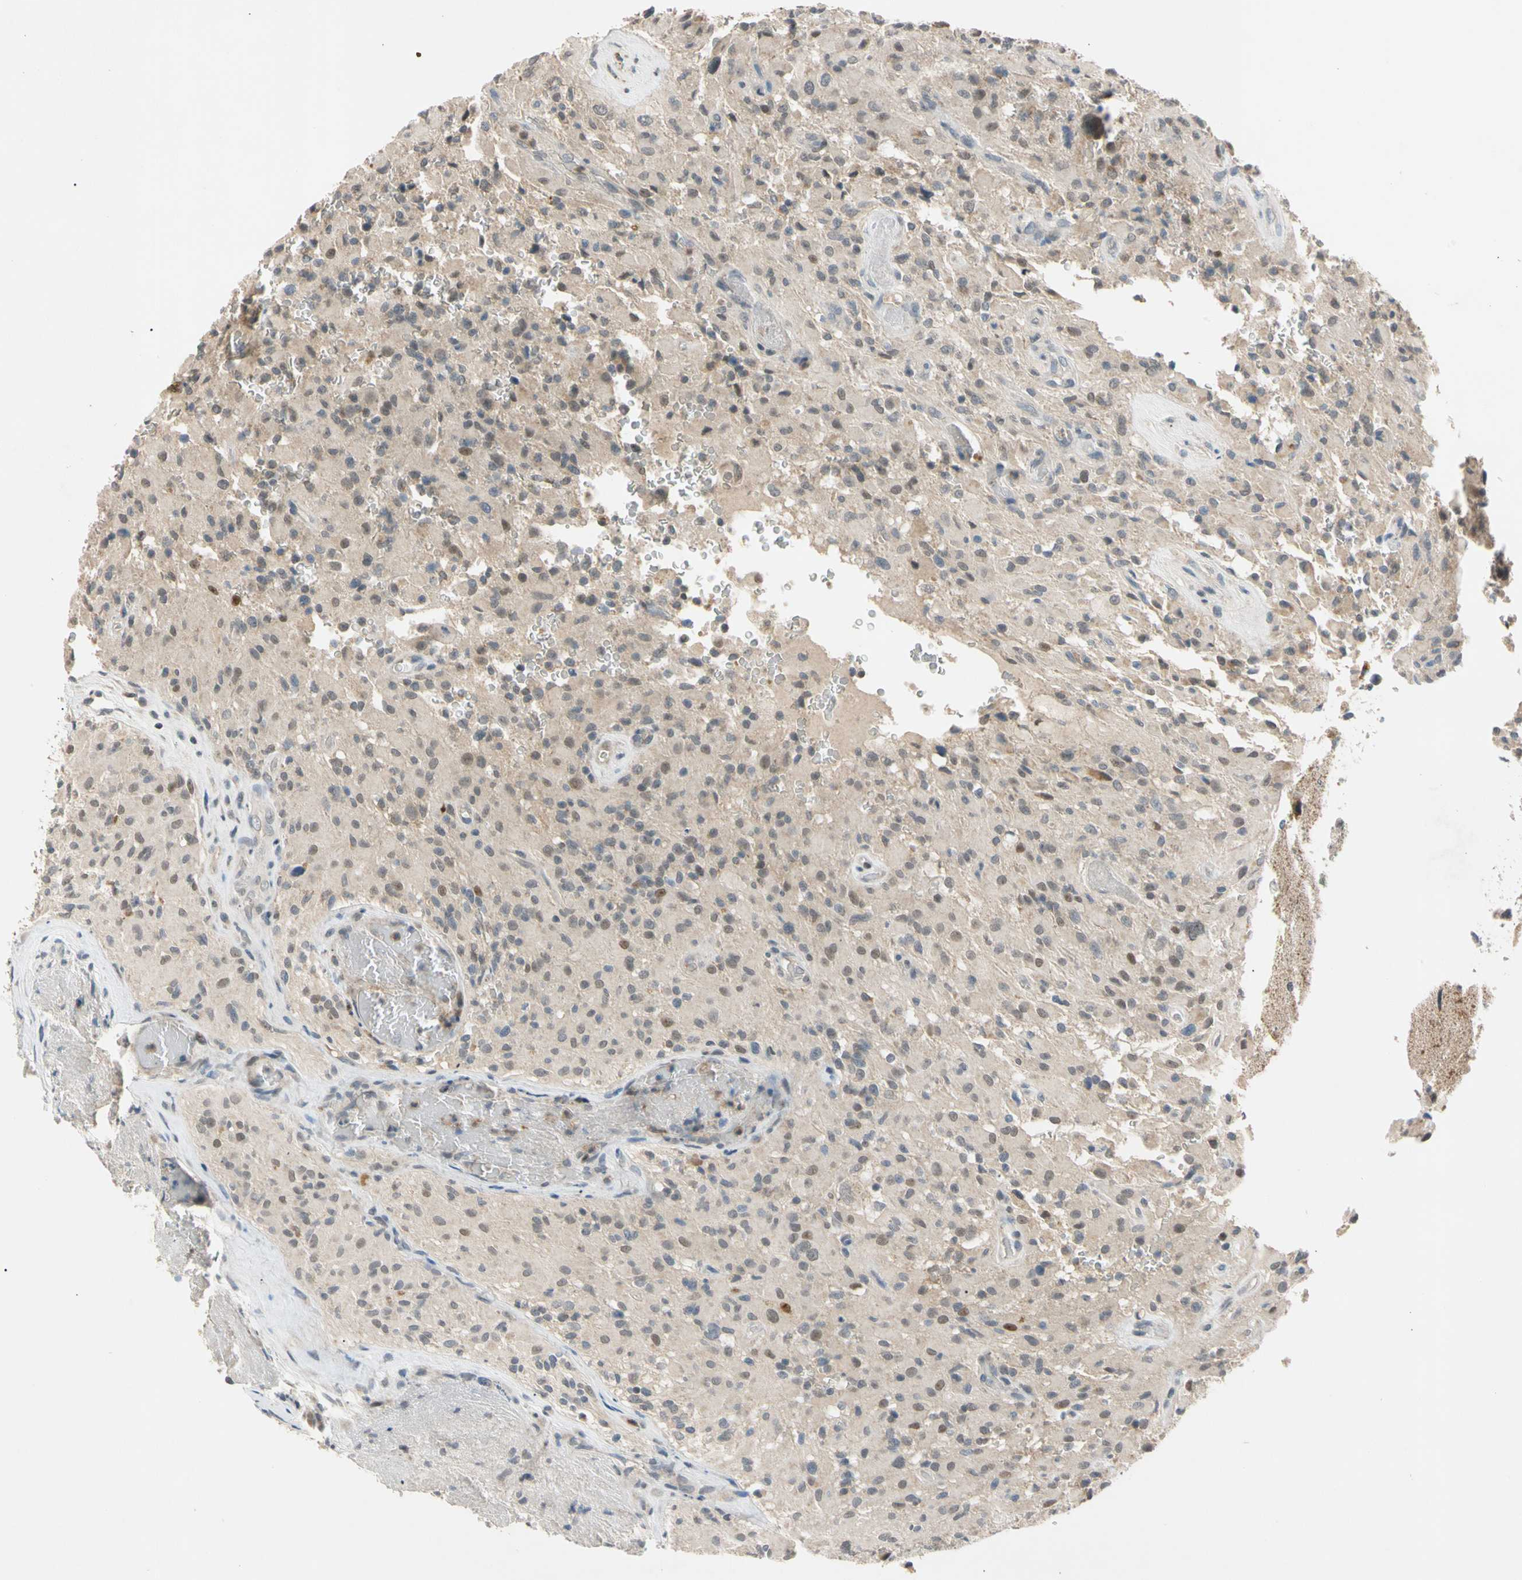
{"staining": {"intensity": "moderate", "quantity": "<25%", "location": "cytoplasmic/membranous,nuclear"}, "tissue": "glioma", "cell_type": "Tumor cells", "image_type": "cancer", "snomed": [{"axis": "morphology", "description": "Glioma, malignant, High grade"}, {"axis": "topography", "description": "Brain"}], "caption": "This image displays immunohistochemistry (IHC) staining of malignant glioma (high-grade), with low moderate cytoplasmic/membranous and nuclear positivity in about <25% of tumor cells.", "gene": "RIOX2", "patient": {"sex": "male", "age": 71}}